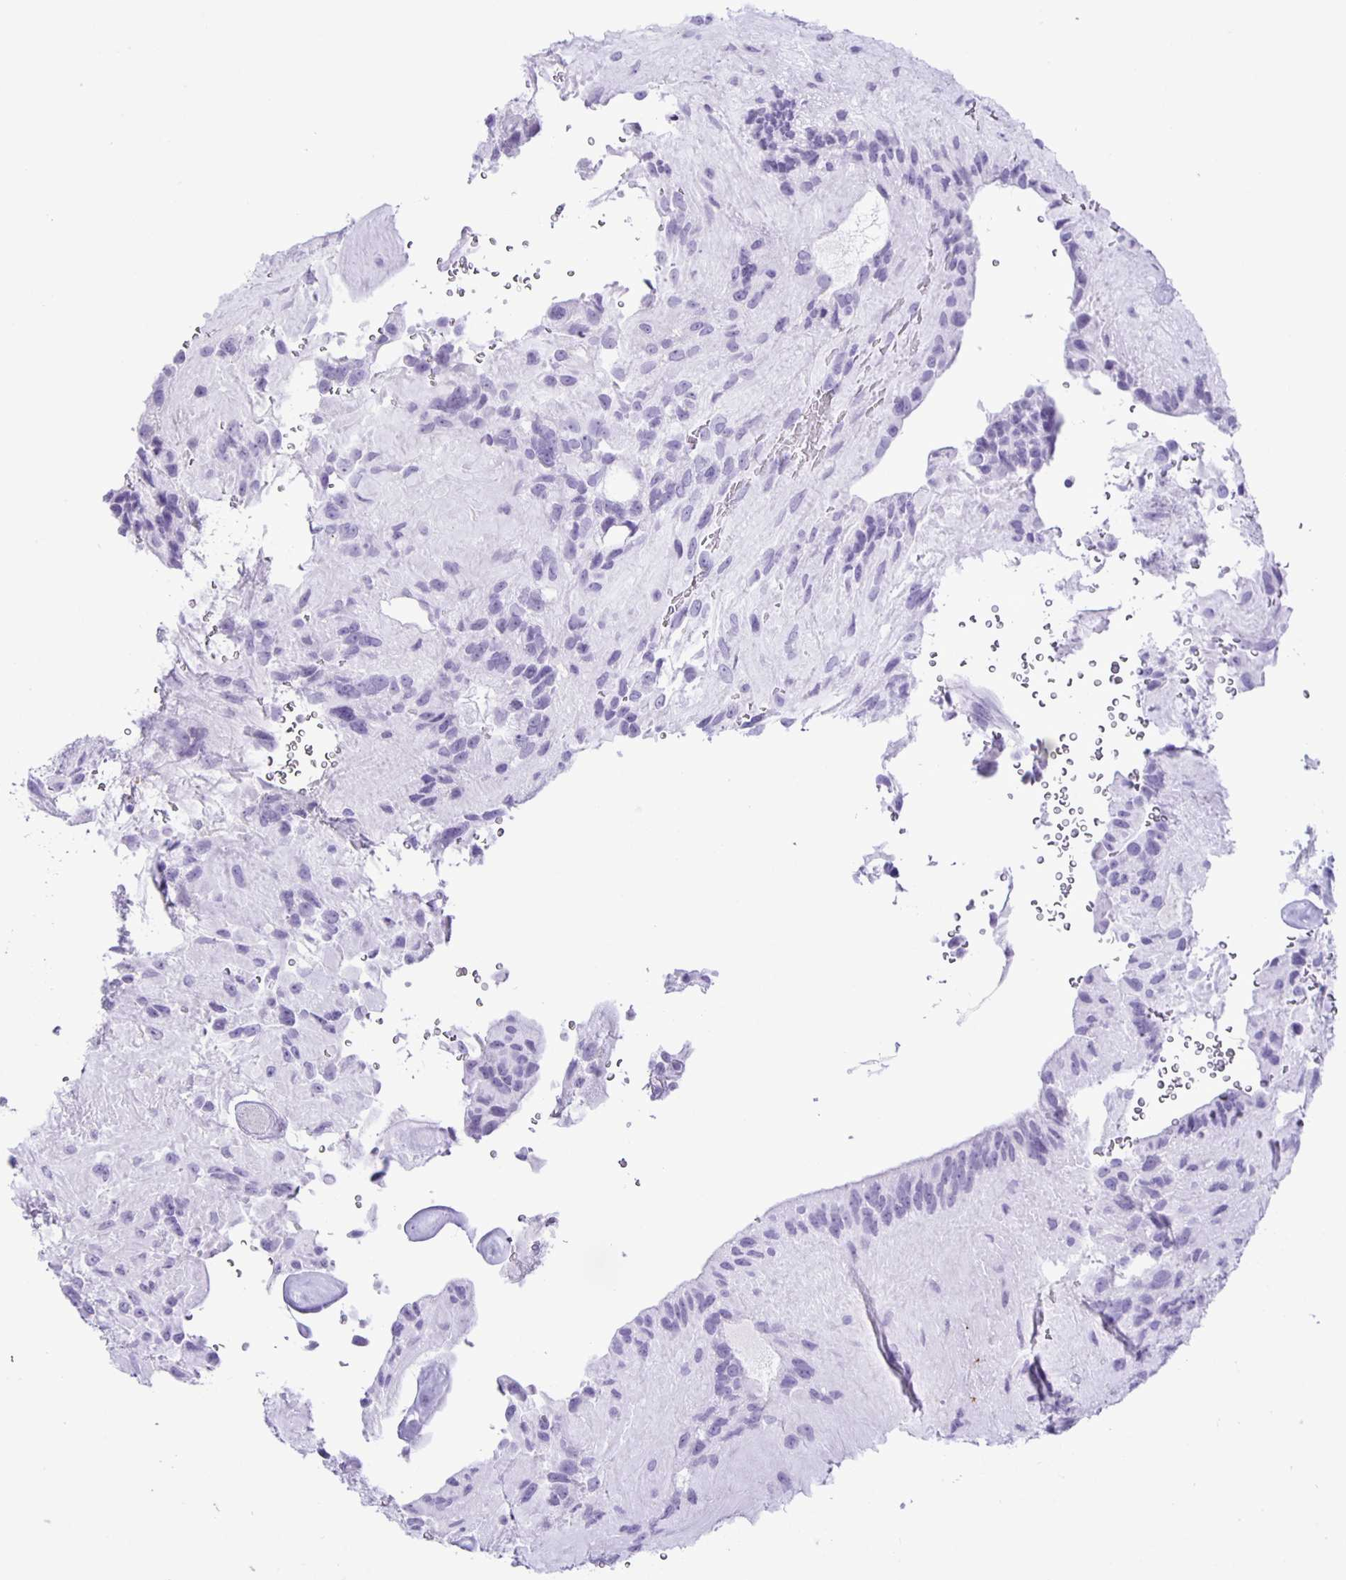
{"staining": {"intensity": "negative", "quantity": "none", "location": "none"}, "tissue": "glioma", "cell_type": "Tumor cells", "image_type": "cancer", "snomed": [{"axis": "morphology", "description": "Glioma, malignant, Low grade"}, {"axis": "topography", "description": "Brain"}], "caption": "Immunohistochemistry (IHC) of glioma exhibits no expression in tumor cells.", "gene": "EZHIP", "patient": {"sex": "male", "age": 31}}